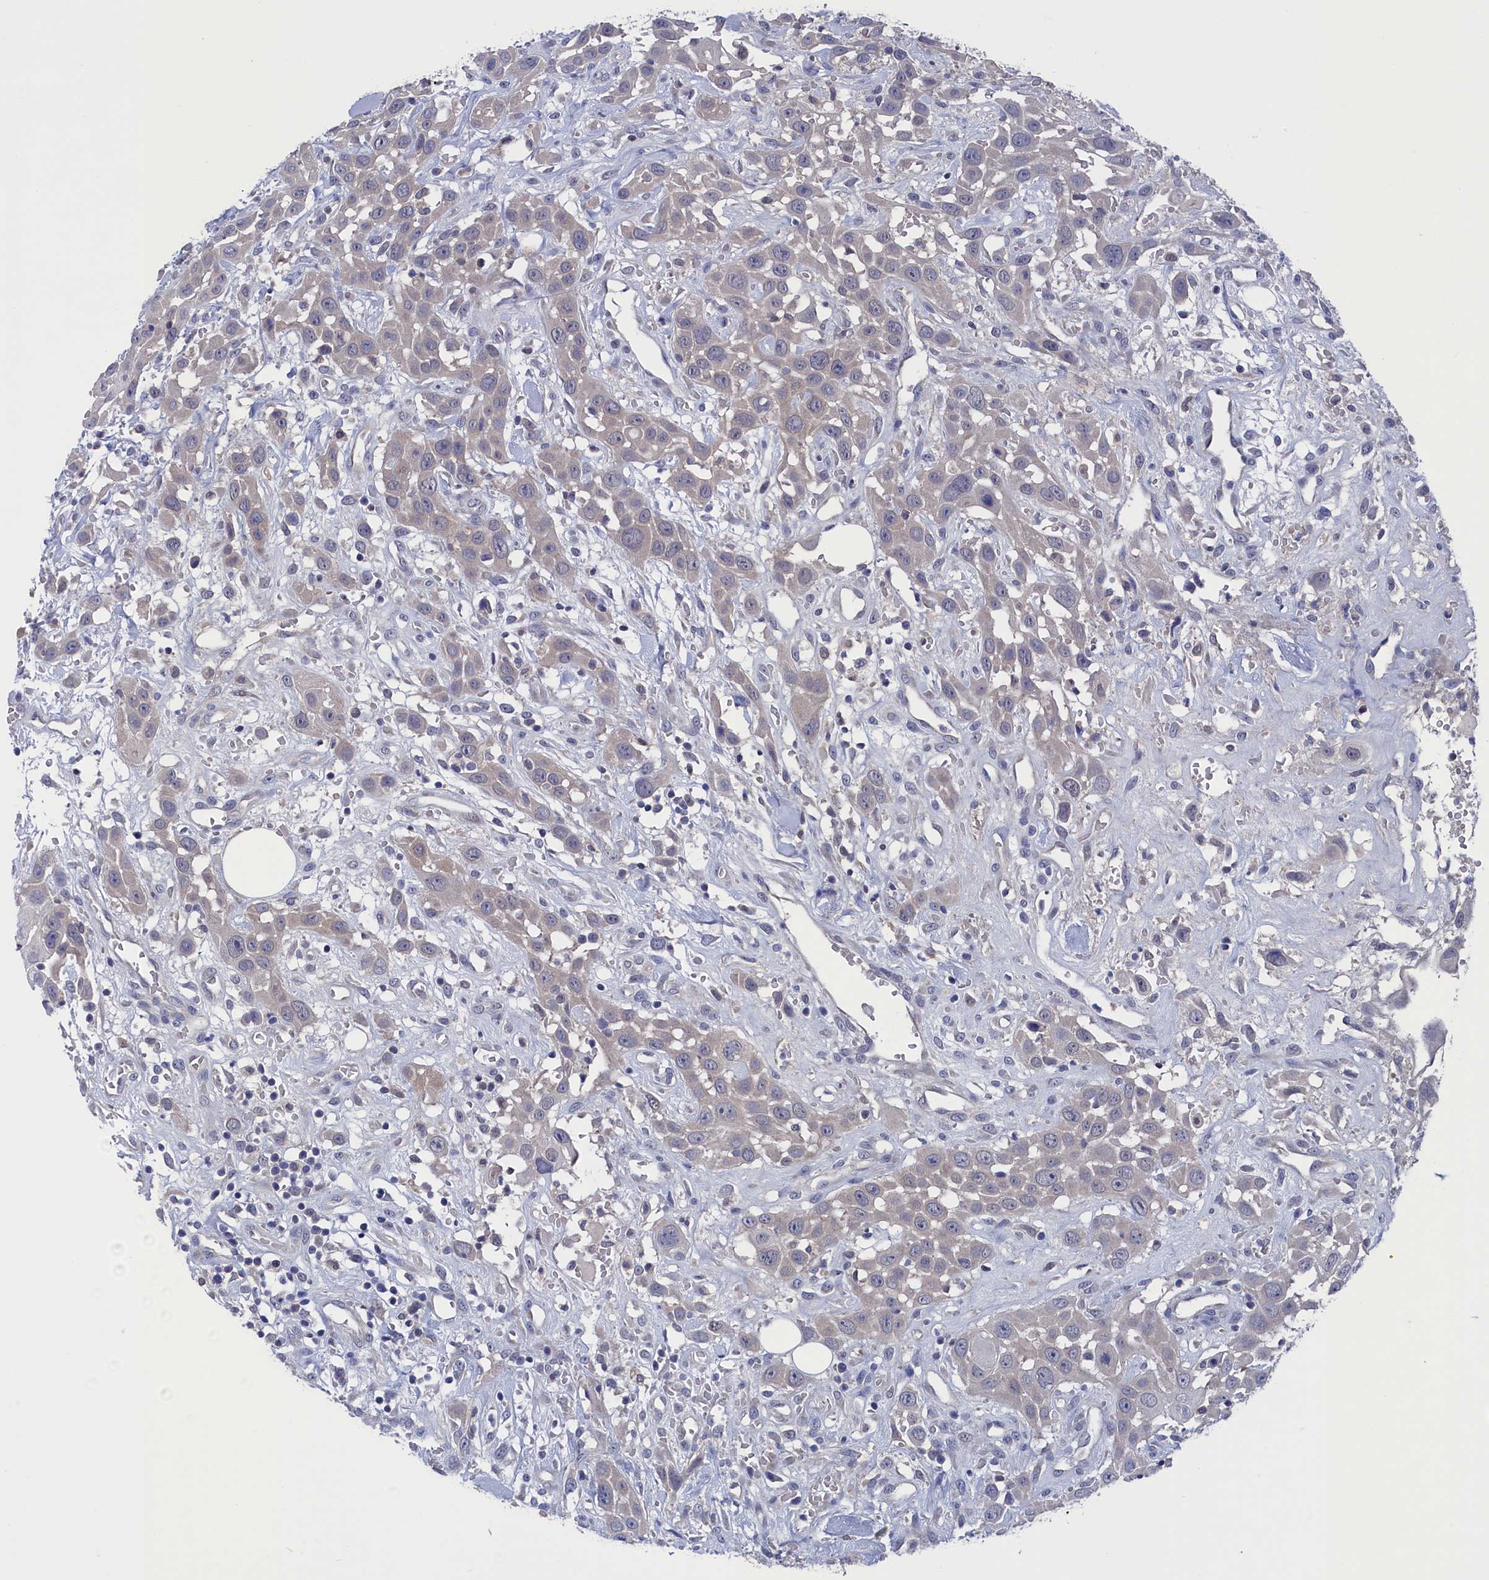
{"staining": {"intensity": "weak", "quantity": "<25%", "location": "cytoplasmic/membranous"}, "tissue": "head and neck cancer", "cell_type": "Tumor cells", "image_type": "cancer", "snomed": [{"axis": "morphology", "description": "Squamous cell carcinoma, NOS"}, {"axis": "topography", "description": "Head-Neck"}], "caption": "This is an immunohistochemistry (IHC) image of human squamous cell carcinoma (head and neck). There is no expression in tumor cells.", "gene": "SPATA13", "patient": {"sex": "male", "age": 81}}